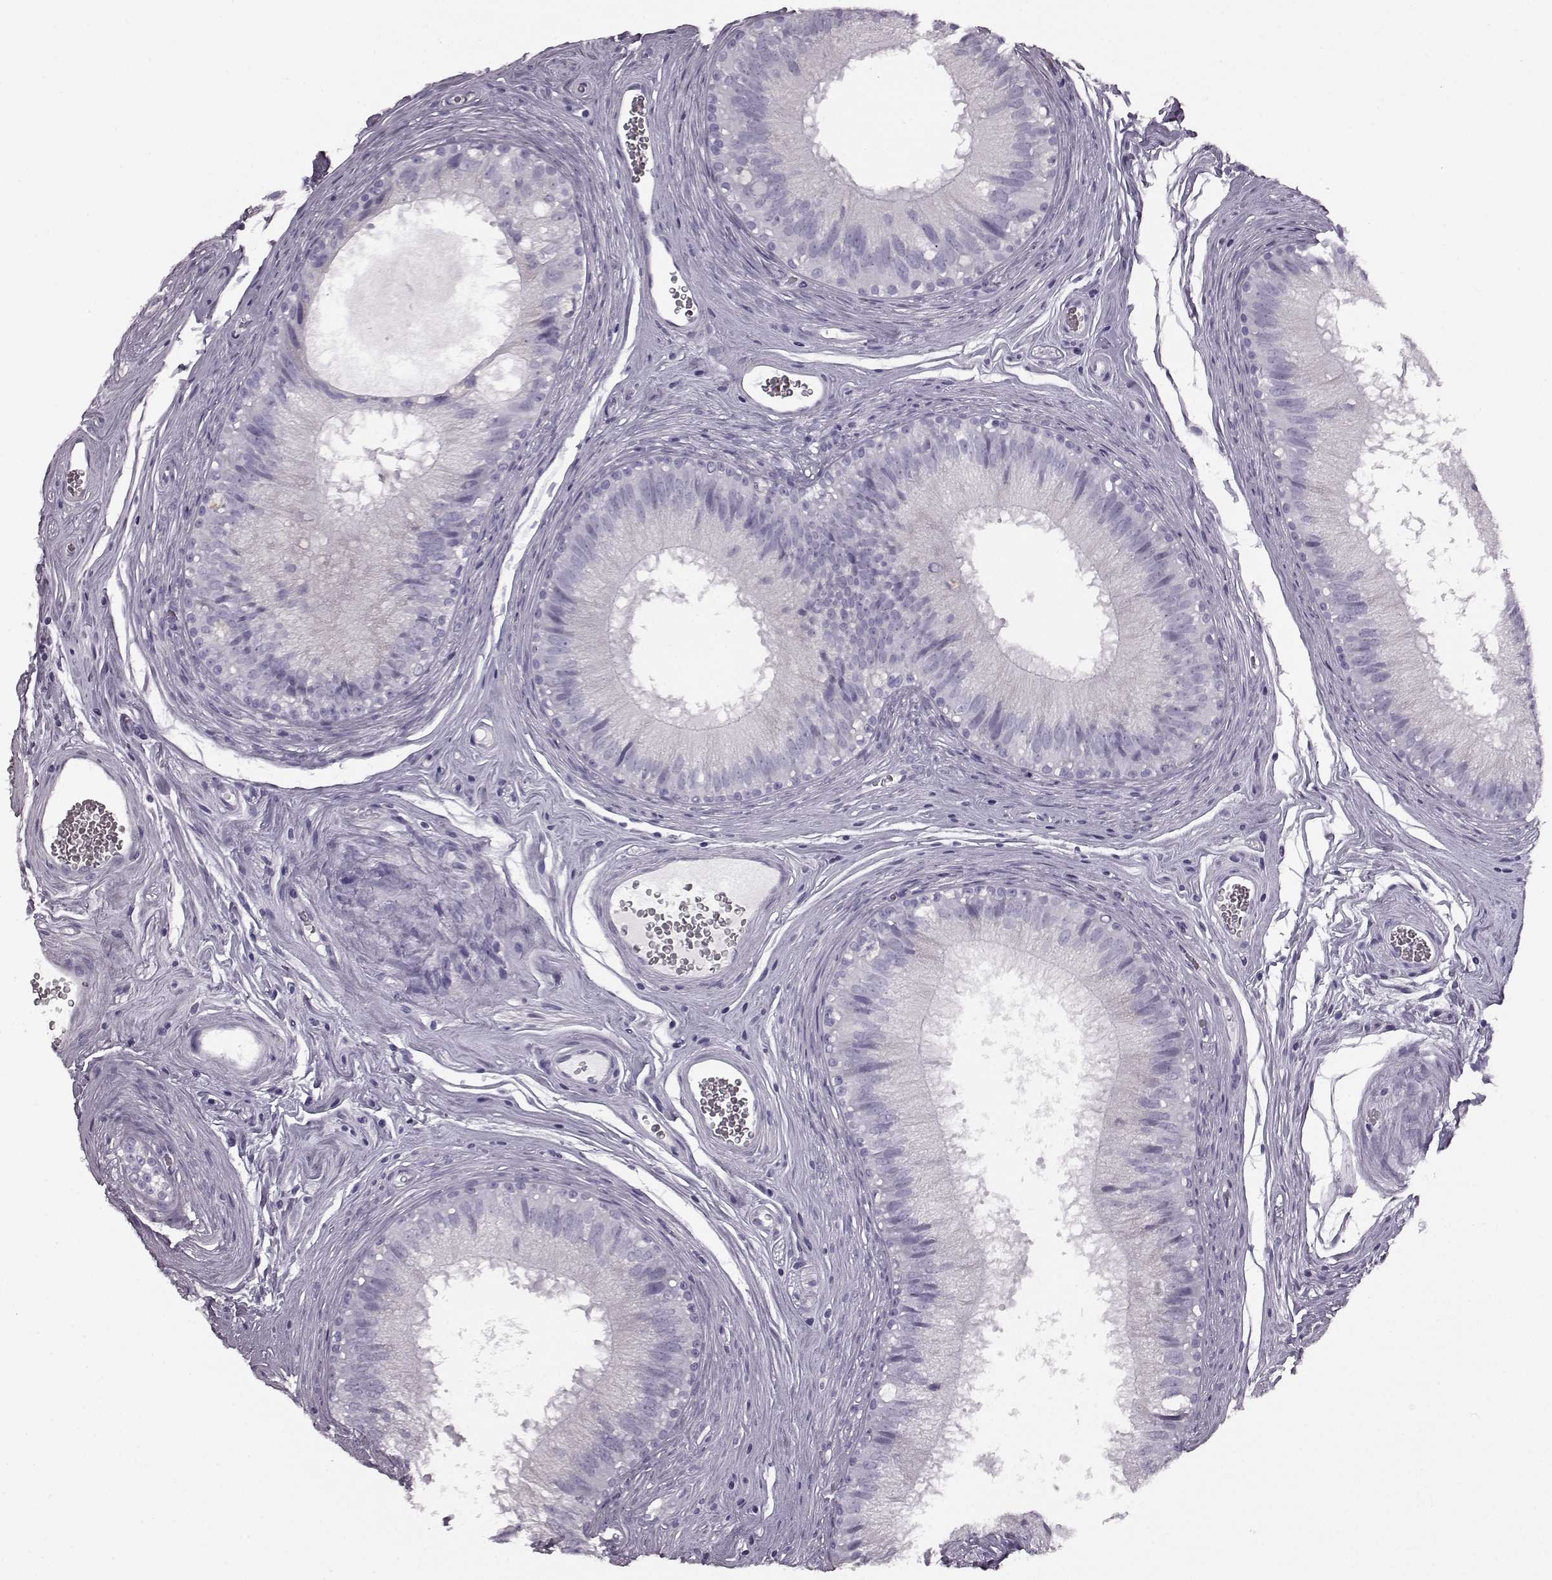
{"staining": {"intensity": "negative", "quantity": "none", "location": "none"}, "tissue": "epididymis", "cell_type": "Glandular cells", "image_type": "normal", "snomed": [{"axis": "morphology", "description": "Normal tissue, NOS"}, {"axis": "topography", "description": "Epididymis"}], "caption": "Immunohistochemical staining of normal epididymis exhibits no significant staining in glandular cells.", "gene": "JSRP1", "patient": {"sex": "male", "age": 37}}